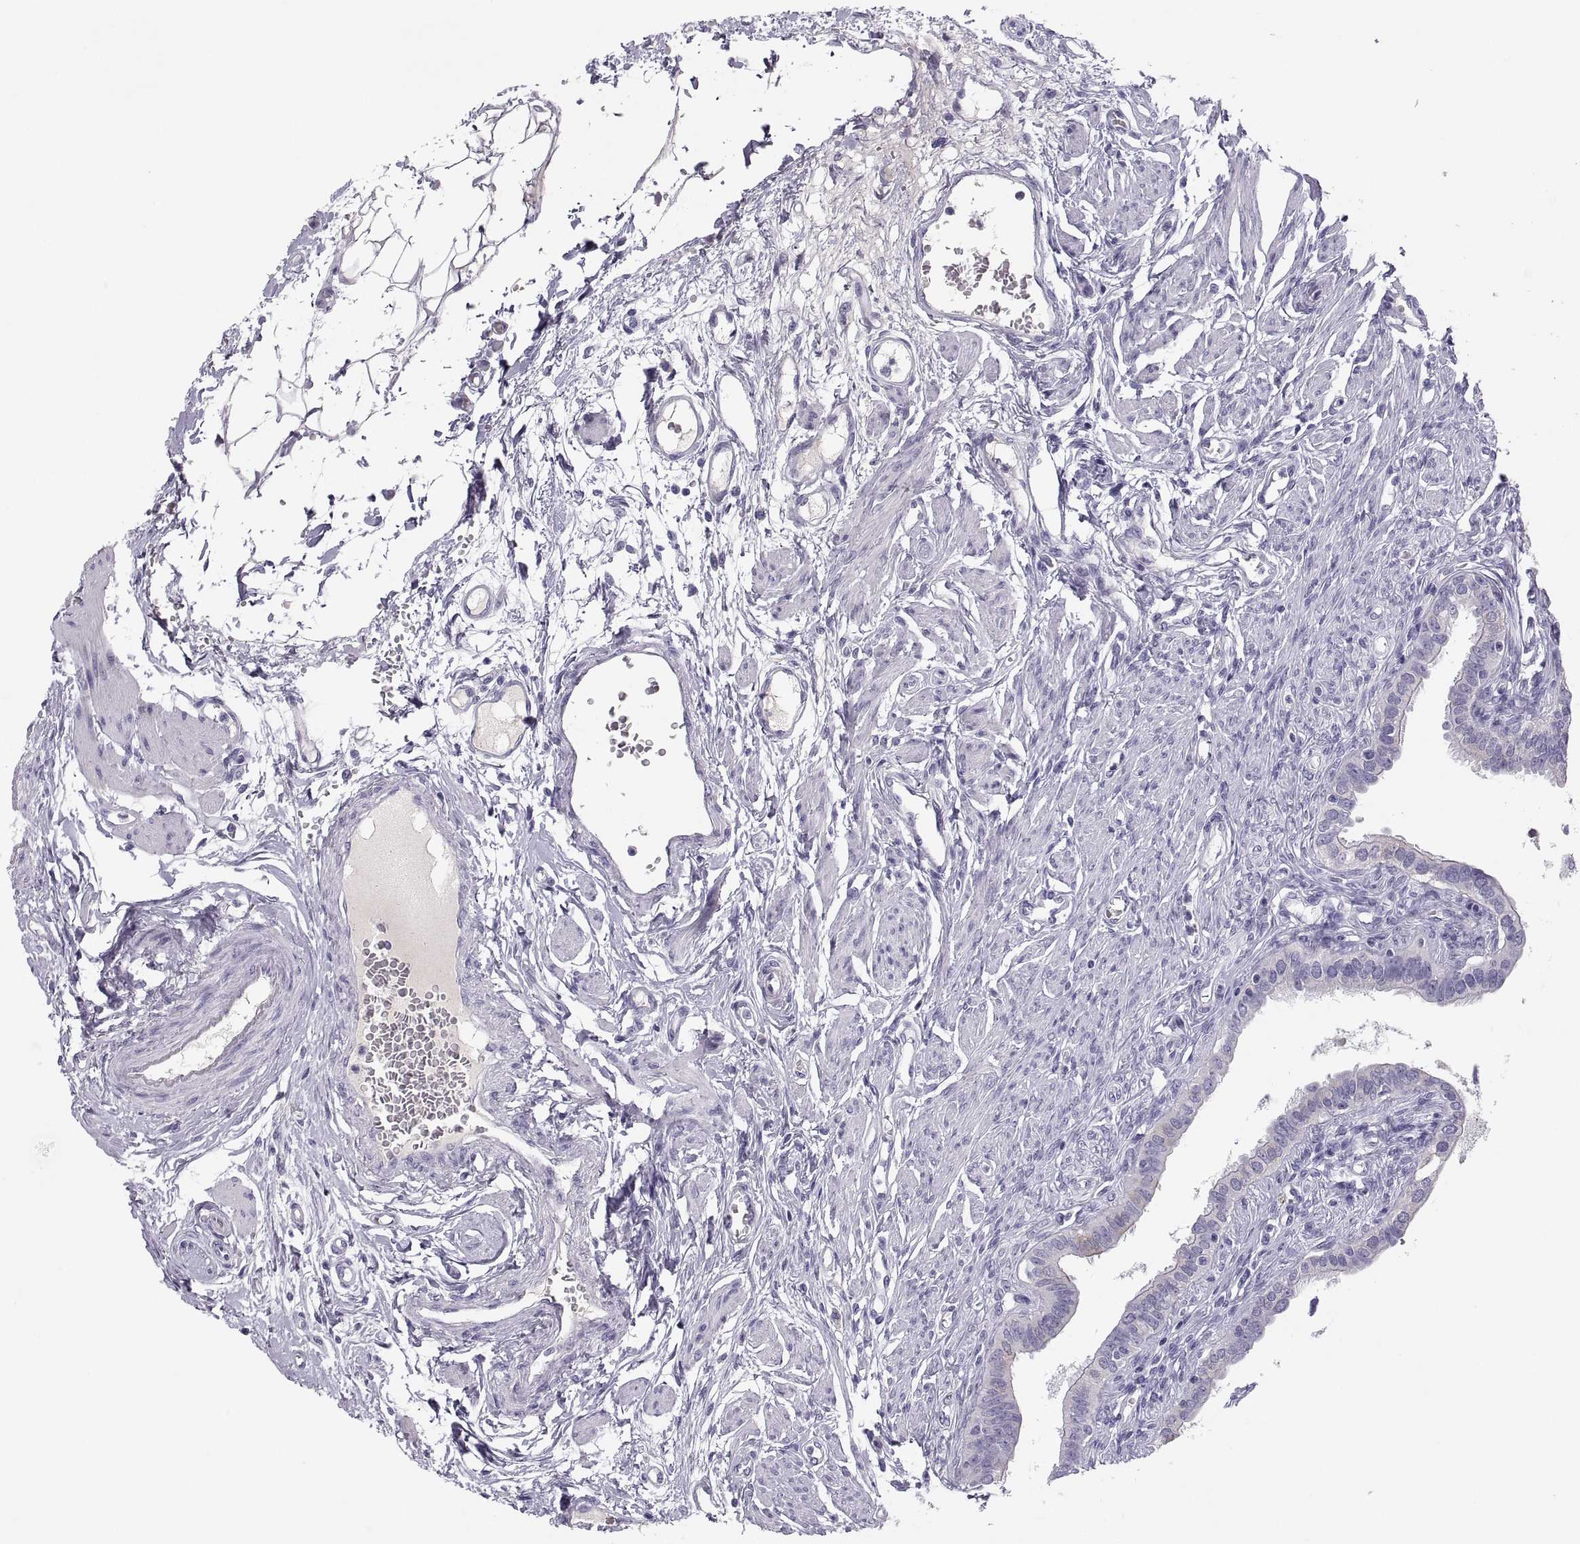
{"staining": {"intensity": "negative", "quantity": "none", "location": "none"}, "tissue": "fallopian tube", "cell_type": "Glandular cells", "image_type": "normal", "snomed": [{"axis": "morphology", "description": "Normal tissue, NOS"}, {"axis": "morphology", "description": "Carcinoma, endometroid"}, {"axis": "topography", "description": "Fallopian tube"}, {"axis": "topography", "description": "Ovary"}], "caption": "An immunohistochemistry image of unremarkable fallopian tube is shown. There is no staining in glandular cells of fallopian tube.", "gene": "MAGEB2", "patient": {"sex": "female", "age": 42}}